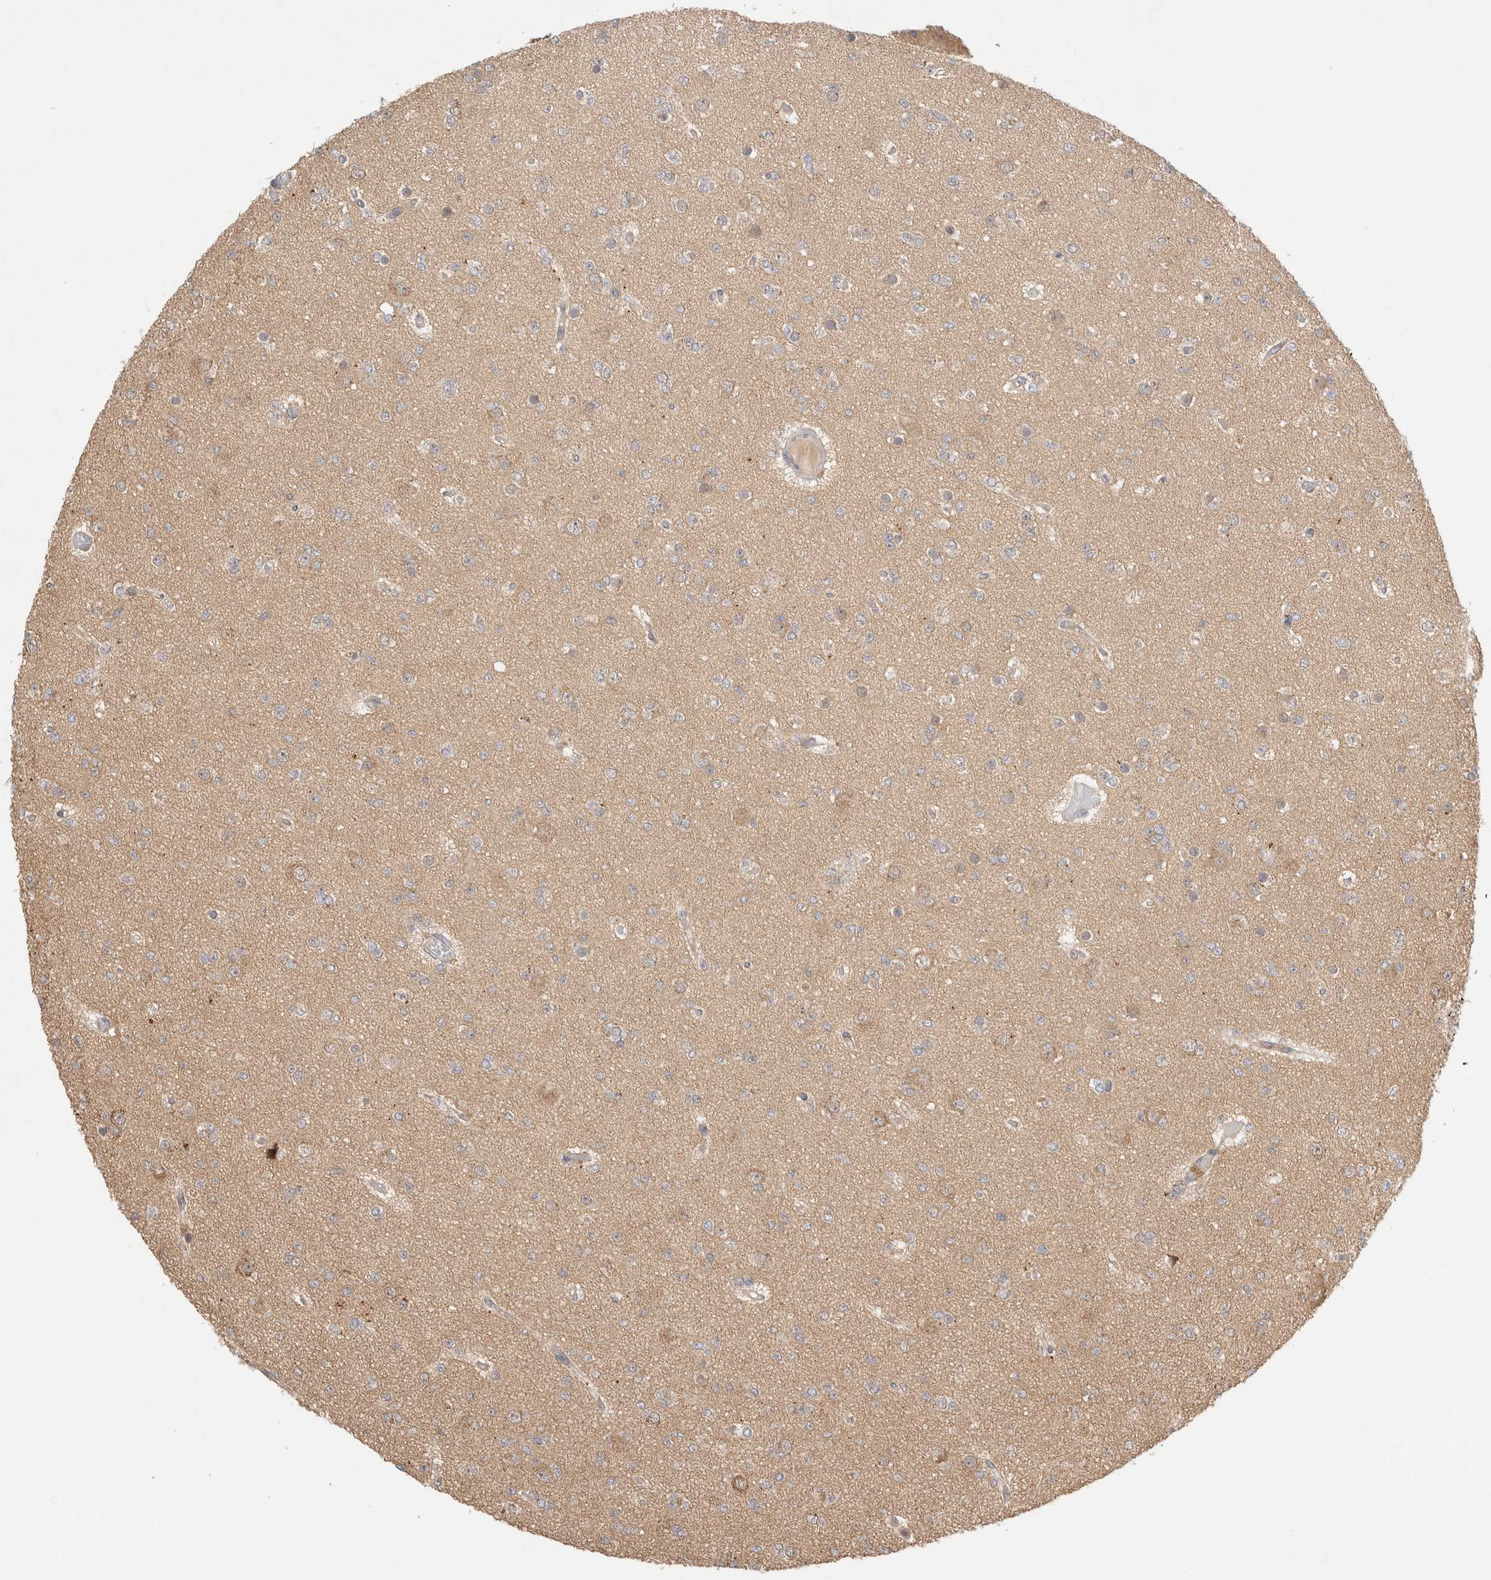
{"staining": {"intensity": "weak", "quantity": "<25%", "location": "cytoplasmic/membranous"}, "tissue": "glioma", "cell_type": "Tumor cells", "image_type": "cancer", "snomed": [{"axis": "morphology", "description": "Glioma, malignant, Low grade"}, {"axis": "topography", "description": "Brain"}], "caption": "Immunohistochemistry of human malignant low-grade glioma shows no expression in tumor cells.", "gene": "VPS28", "patient": {"sex": "female", "age": 22}}